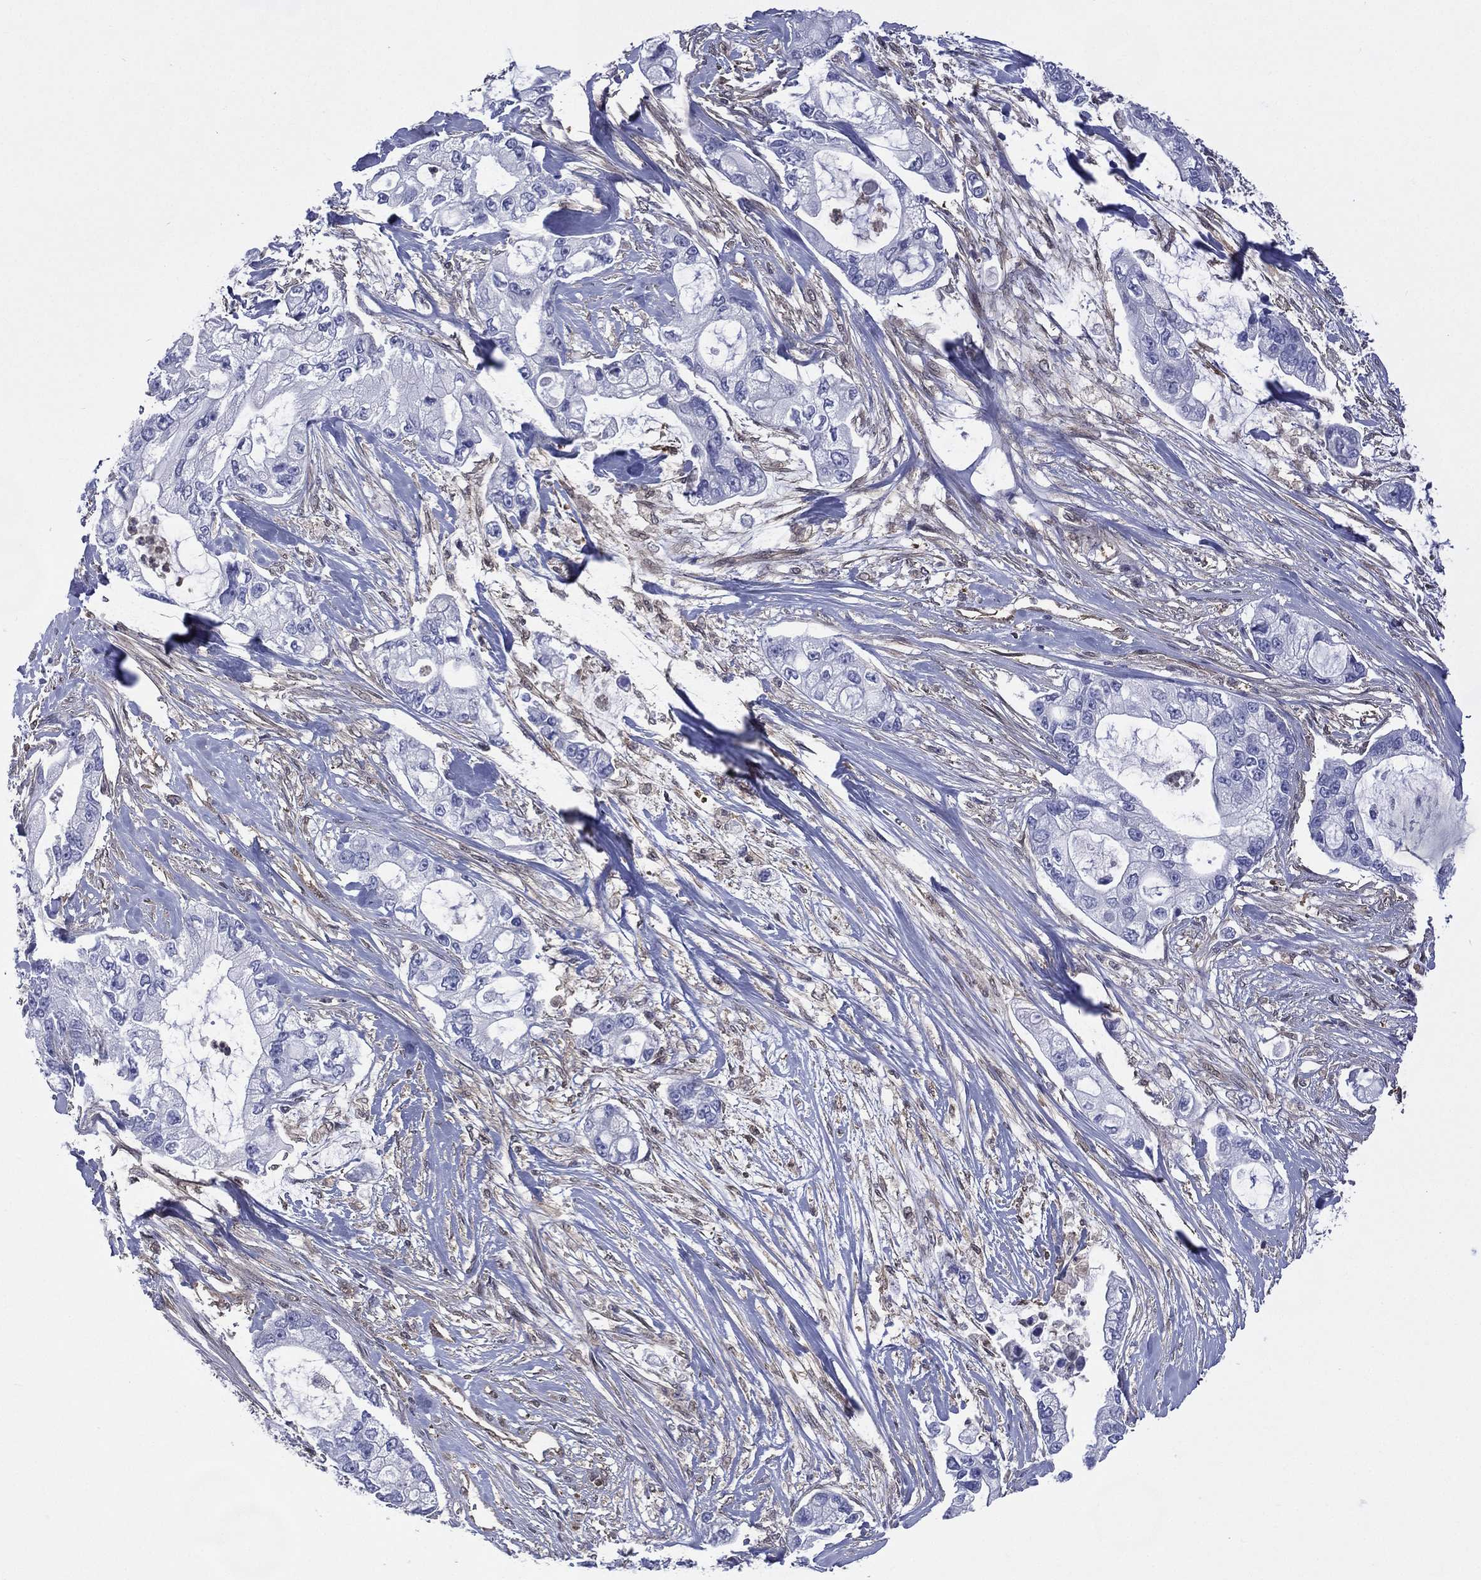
{"staining": {"intensity": "negative", "quantity": "none", "location": "none"}, "tissue": "pancreatic cancer", "cell_type": "Tumor cells", "image_type": "cancer", "snomed": [{"axis": "morphology", "description": "Adenocarcinoma, NOS"}, {"axis": "topography", "description": "Pancreas"}], "caption": "DAB (3,3'-diaminobenzidine) immunohistochemical staining of human adenocarcinoma (pancreatic) shows no significant staining in tumor cells. (Stains: DAB immunohistochemistry (IHC) with hematoxylin counter stain, Microscopy: brightfield microscopy at high magnification).", "gene": "MTAP", "patient": {"sex": "female", "age": 69}}